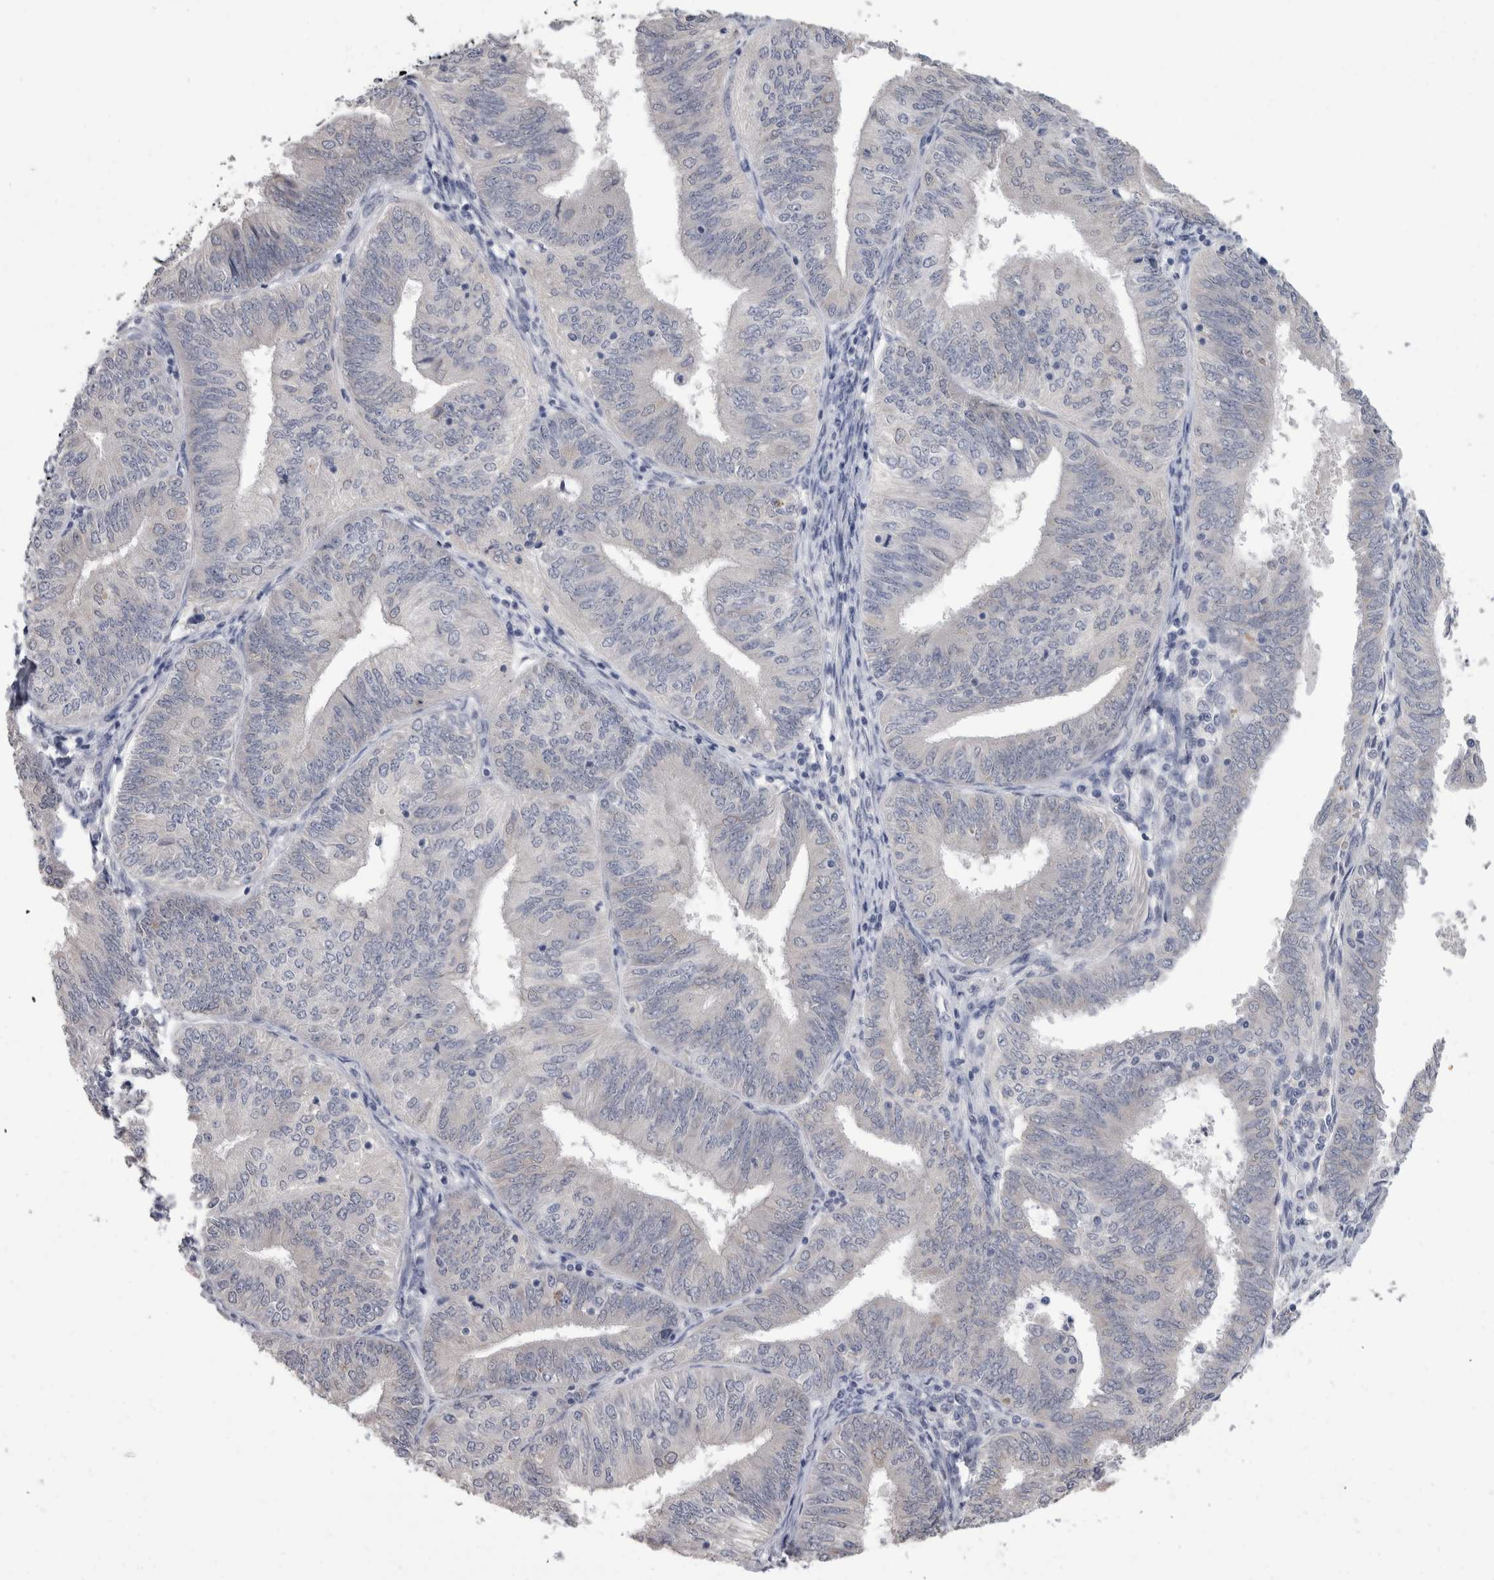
{"staining": {"intensity": "negative", "quantity": "none", "location": "none"}, "tissue": "endometrial cancer", "cell_type": "Tumor cells", "image_type": "cancer", "snomed": [{"axis": "morphology", "description": "Adenocarcinoma, NOS"}, {"axis": "topography", "description": "Endometrium"}], "caption": "Immunohistochemistry (IHC) of human endometrial adenocarcinoma shows no staining in tumor cells.", "gene": "FHOD3", "patient": {"sex": "female", "age": 58}}